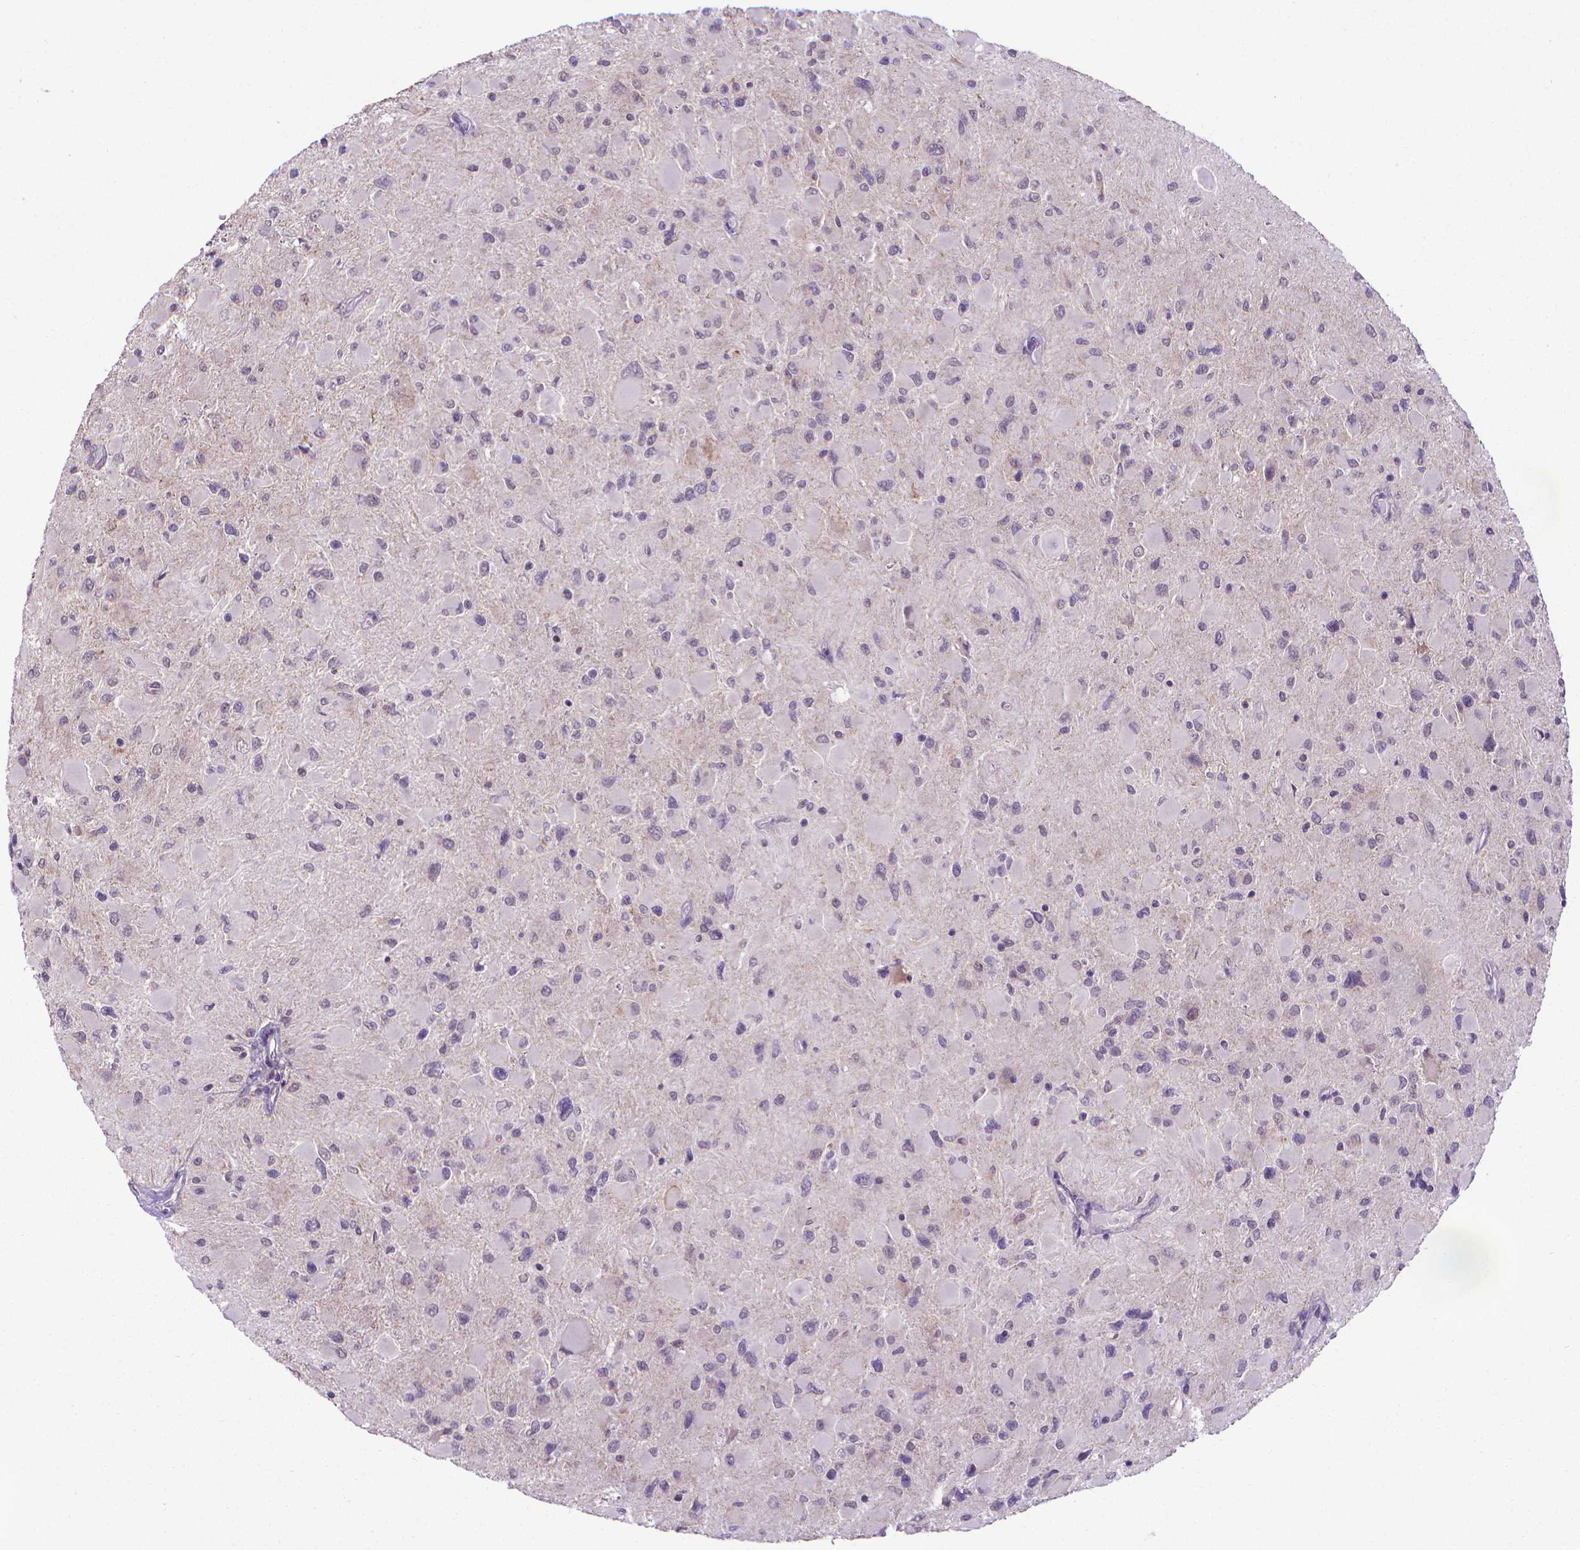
{"staining": {"intensity": "negative", "quantity": "none", "location": "none"}, "tissue": "glioma", "cell_type": "Tumor cells", "image_type": "cancer", "snomed": [{"axis": "morphology", "description": "Glioma, malignant, High grade"}, {"axis": "topography", "description": "Cerebral cortex"}], "caption": "Immunohistochemical staining of human malignant glioma (high-grade) displays no significant expression in tumor cells. (Stains: DAB immunohistochemistry with hematoxylin counter stain, Microscopy: brightfield microscopy at high magnification).", "gene": "GPR63", "patient": {"sex": "female", "age": 36}}